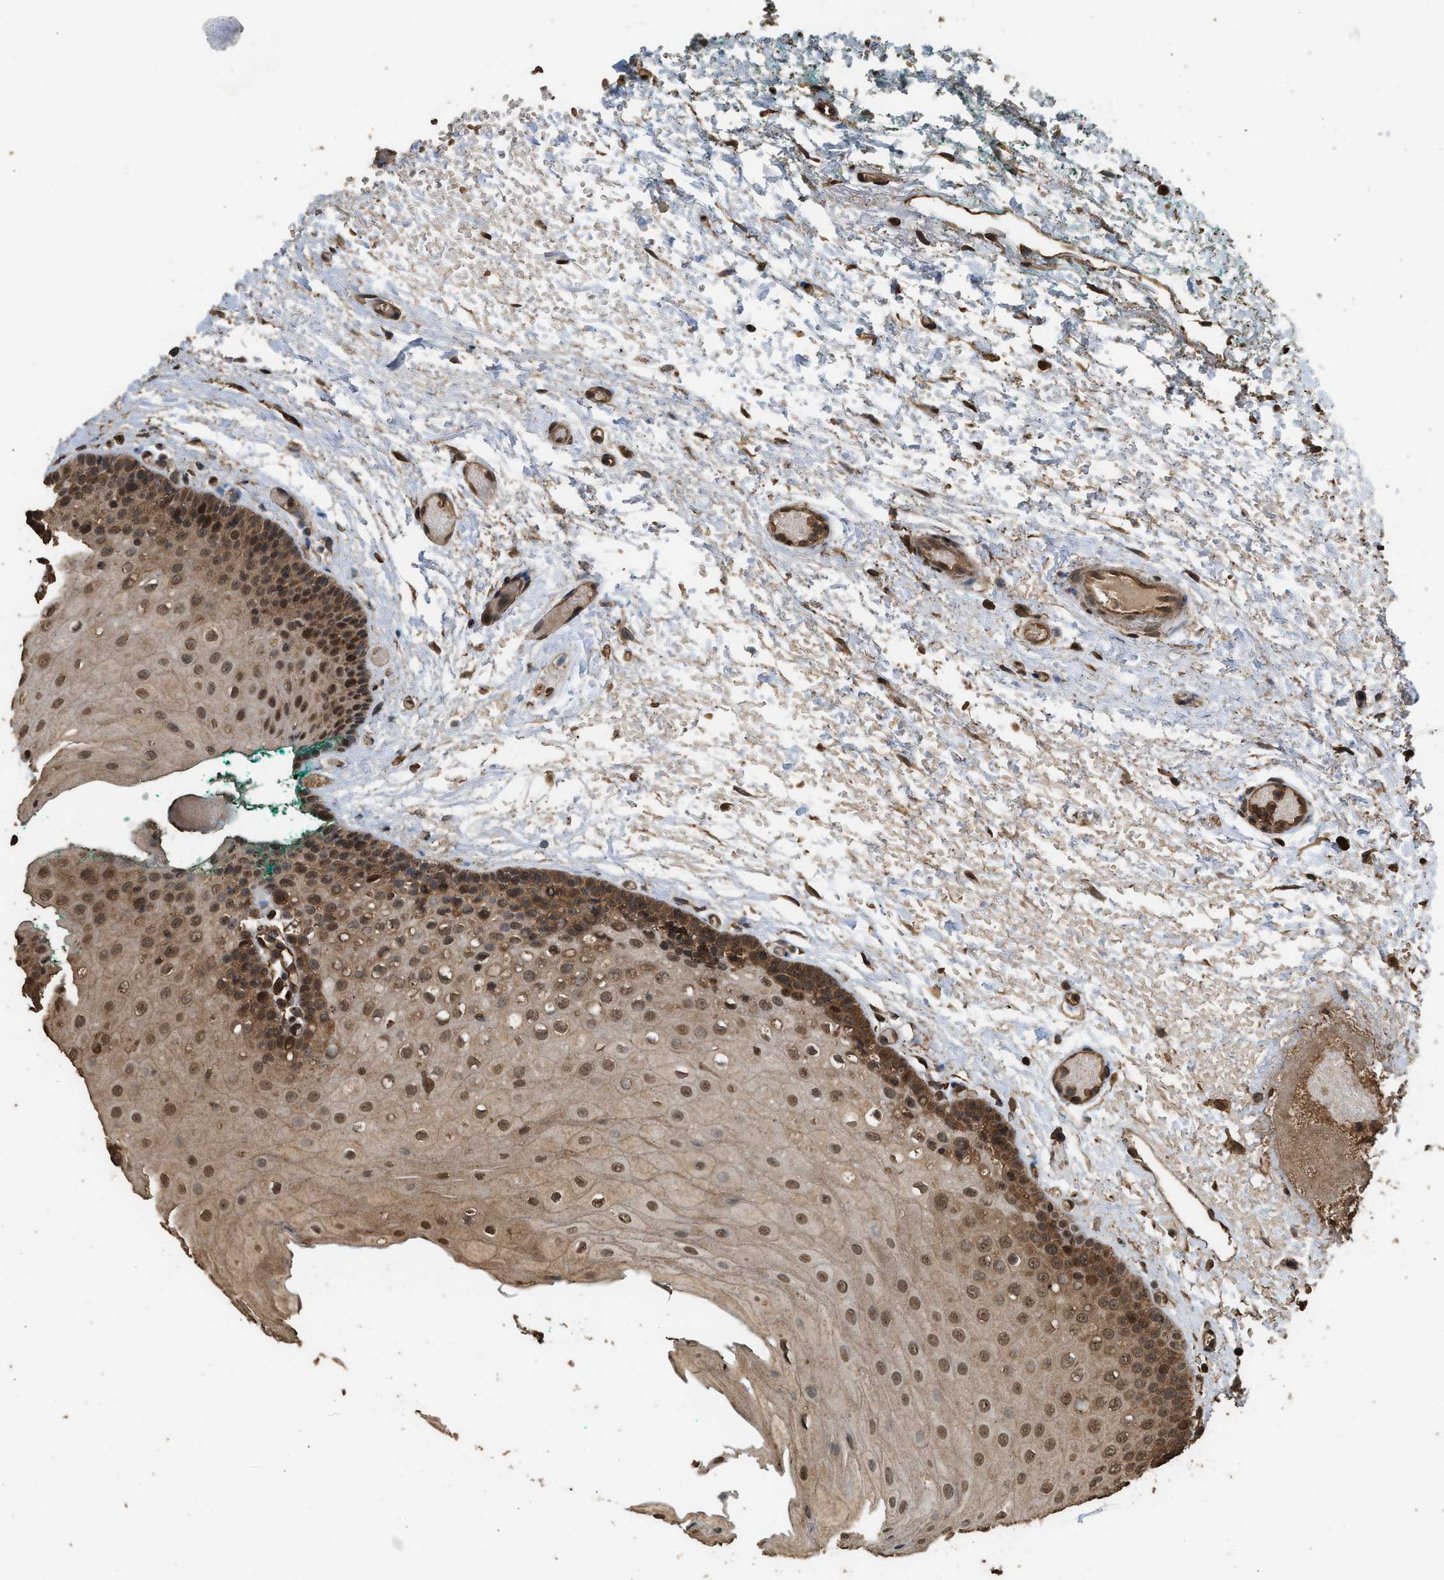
{"staining": {"intensity": "strong", "quantity": ">75%", "location": "cytoplasmic/membranous,nuclear"}, "tissue": "oral mucosa", "cell_type": "Squamous epithelial cells", "image_type": "normal", "snomed": [{"axis": "morphology", "description": "Normal tissue, NOS"}, {"axis": "morphology", "description": "Squamous cell carcinoma, NOS"}, {"axis": "topography", "description": "Oral tissue"}, {"axis": "topography", "description": "Salivary gland"}, {"axis": "topography", "description": "Head-Neck"}], "caption": "Unremarkable oral mucosa was stained to show a protein in brown. There is high levels of strong cytoplasmic/membranous,nuclear positivity in about >75% of squamous epithelial cells. (DAB (3,3'-diaminobenzidine) IHC, brown staining for protein, blue staining for nuclei).", "gene": "MYBL2", "patient": {"sex": "female", "age": 62}}